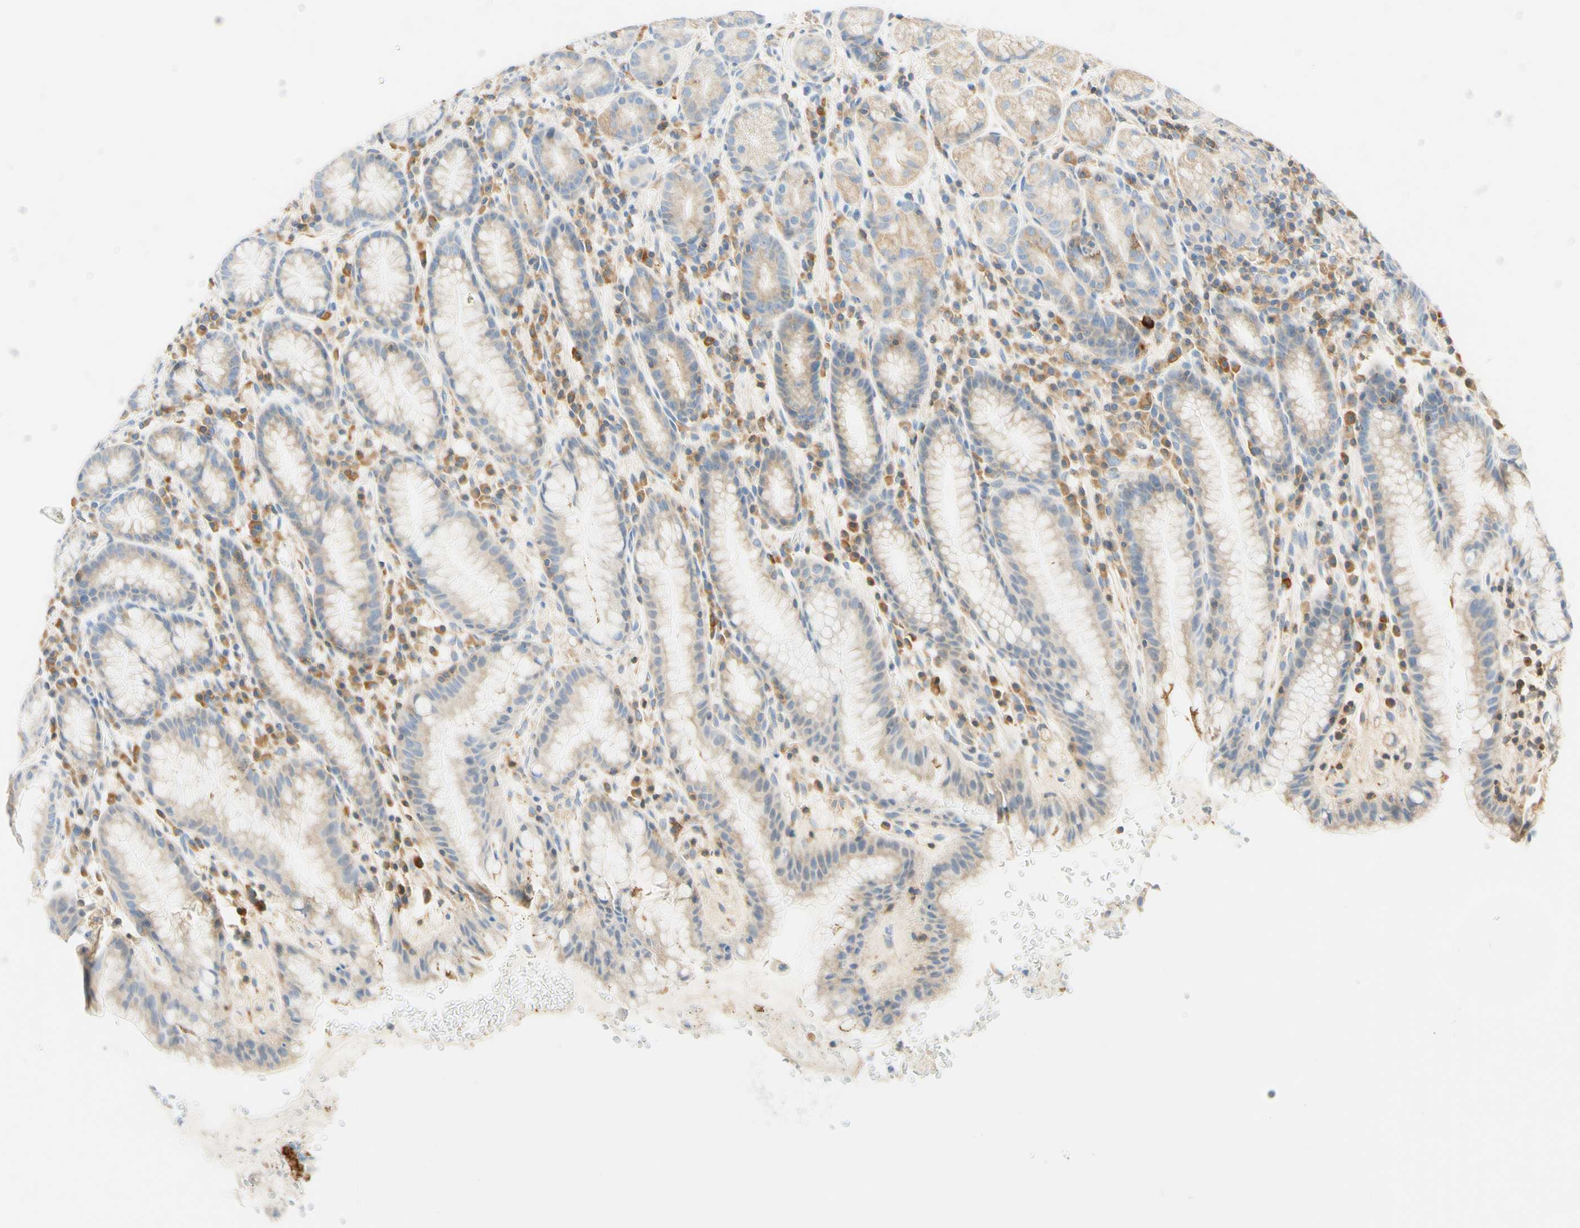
{"staining": {"intensity": "weak", "quantity": "25%-75%", "location": "cytoplasmic/membranous"}, "tissue": "stomach", "cell_type": "Glandular cells", "image_type": "normal", "snomed": [{"axis": "morphology", "description": "Normal tissue, NOS"}, {"axis": "topography", "description": "Stomach, lower"}], "caption": "Human stomach stained with a brown dye displays weak cytoplasmic/membranous positive expression in about 25%-75% of glandular cells.", "gene": "LAT", "patient": {"sex": "male", "age": 52}}